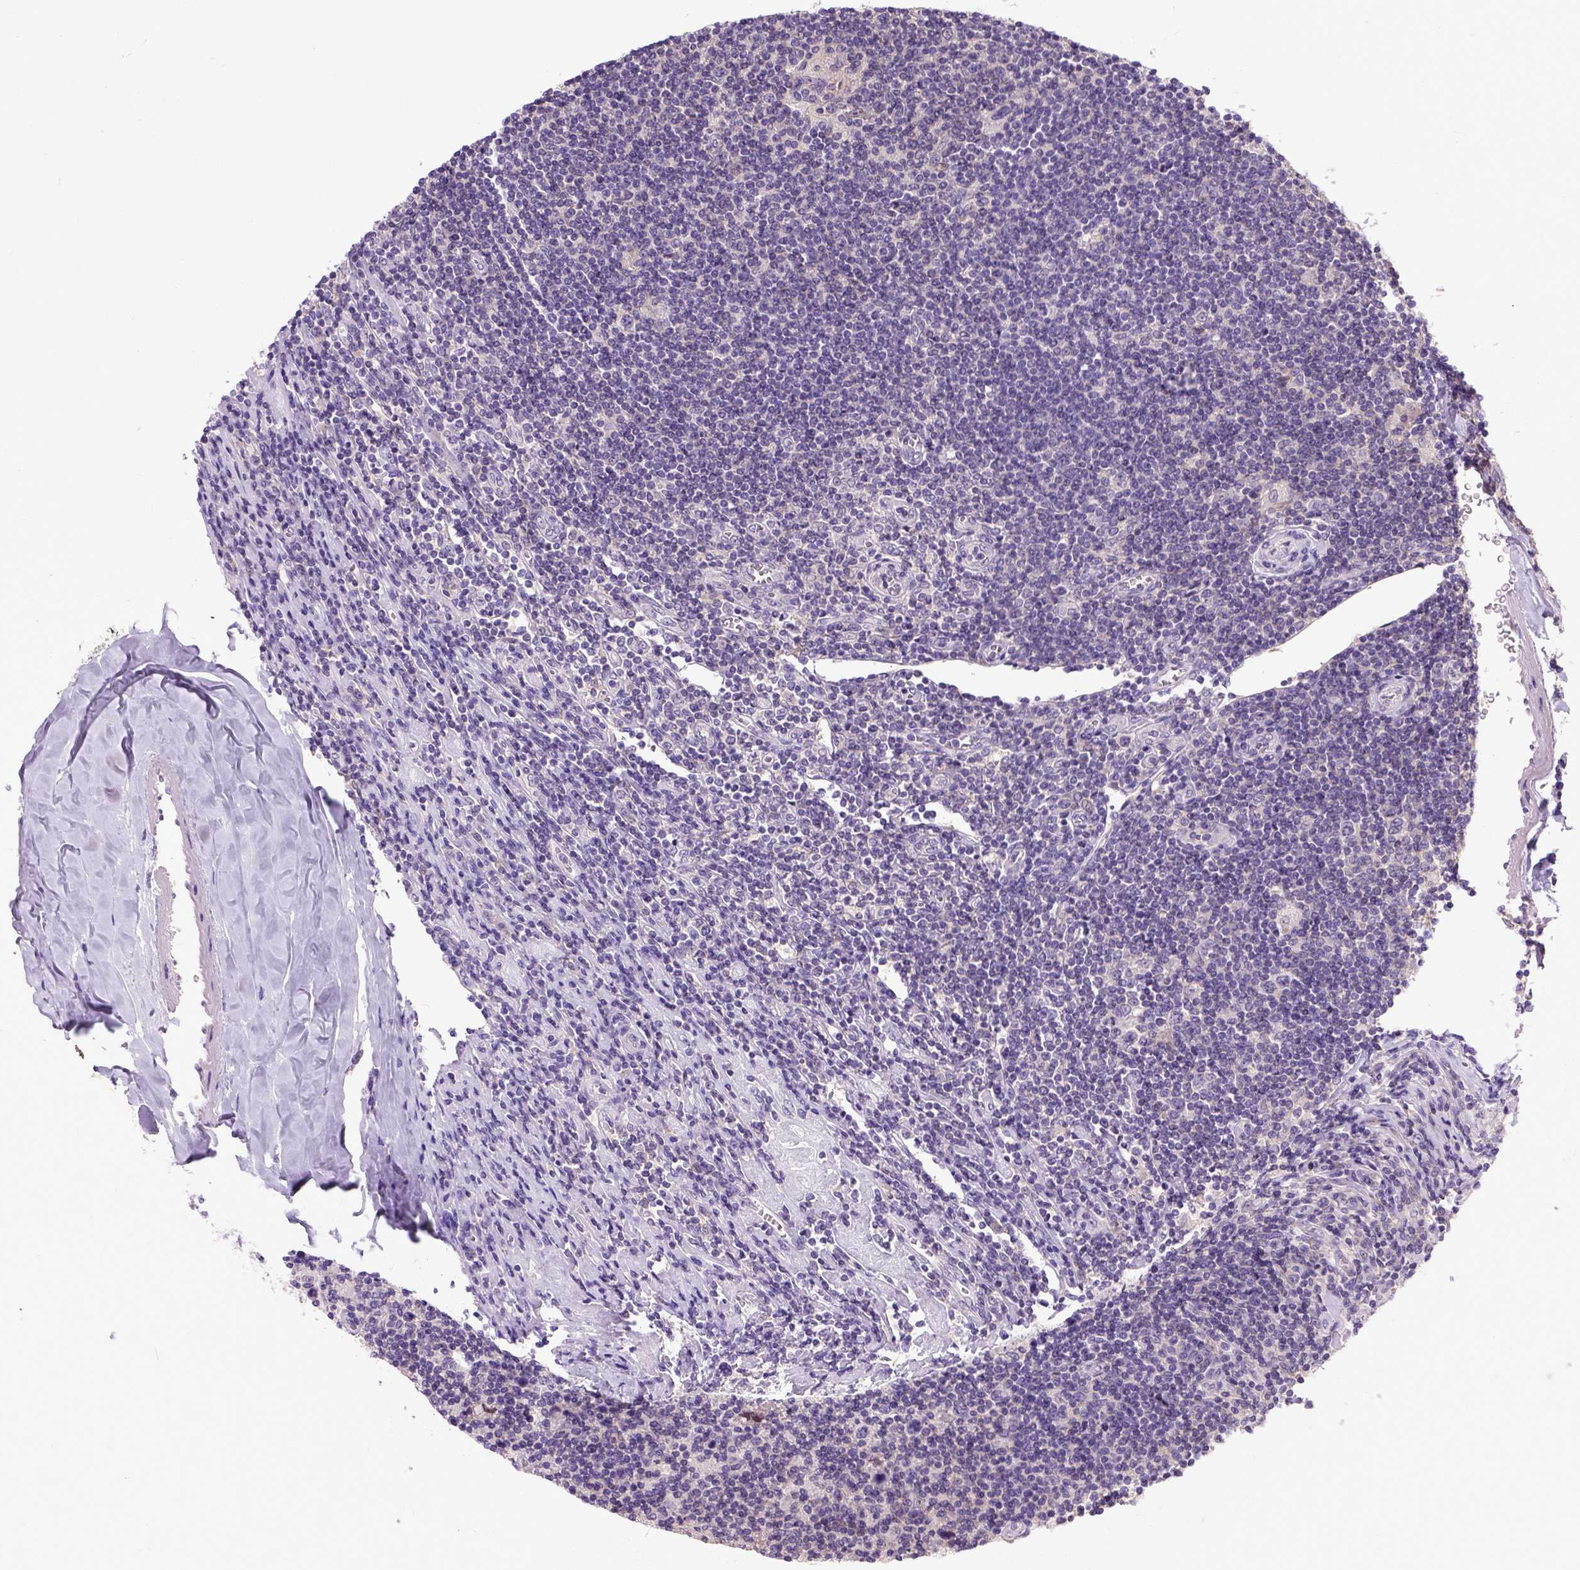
{"staining": {"intensity": "negative", "quantity": "none", "location": "none"}, "tissue": "lymphoma", "cell_type": "Tumor cells", "image_type": "cancer", "snomed": [{"axis": "morphology", "description": "Hodgkin's disease, NOS"}, {"axis": "topography", "description": "Lymph node"}], "caption": "A high-resolution image shows IHC staining of lymphoma, which demonstrates no significant staining in tumor cells. (IHC, brightfield microscopy, high magnification).", "gene": "NEK5", "patient": {"sex": "male", "age": 40}}